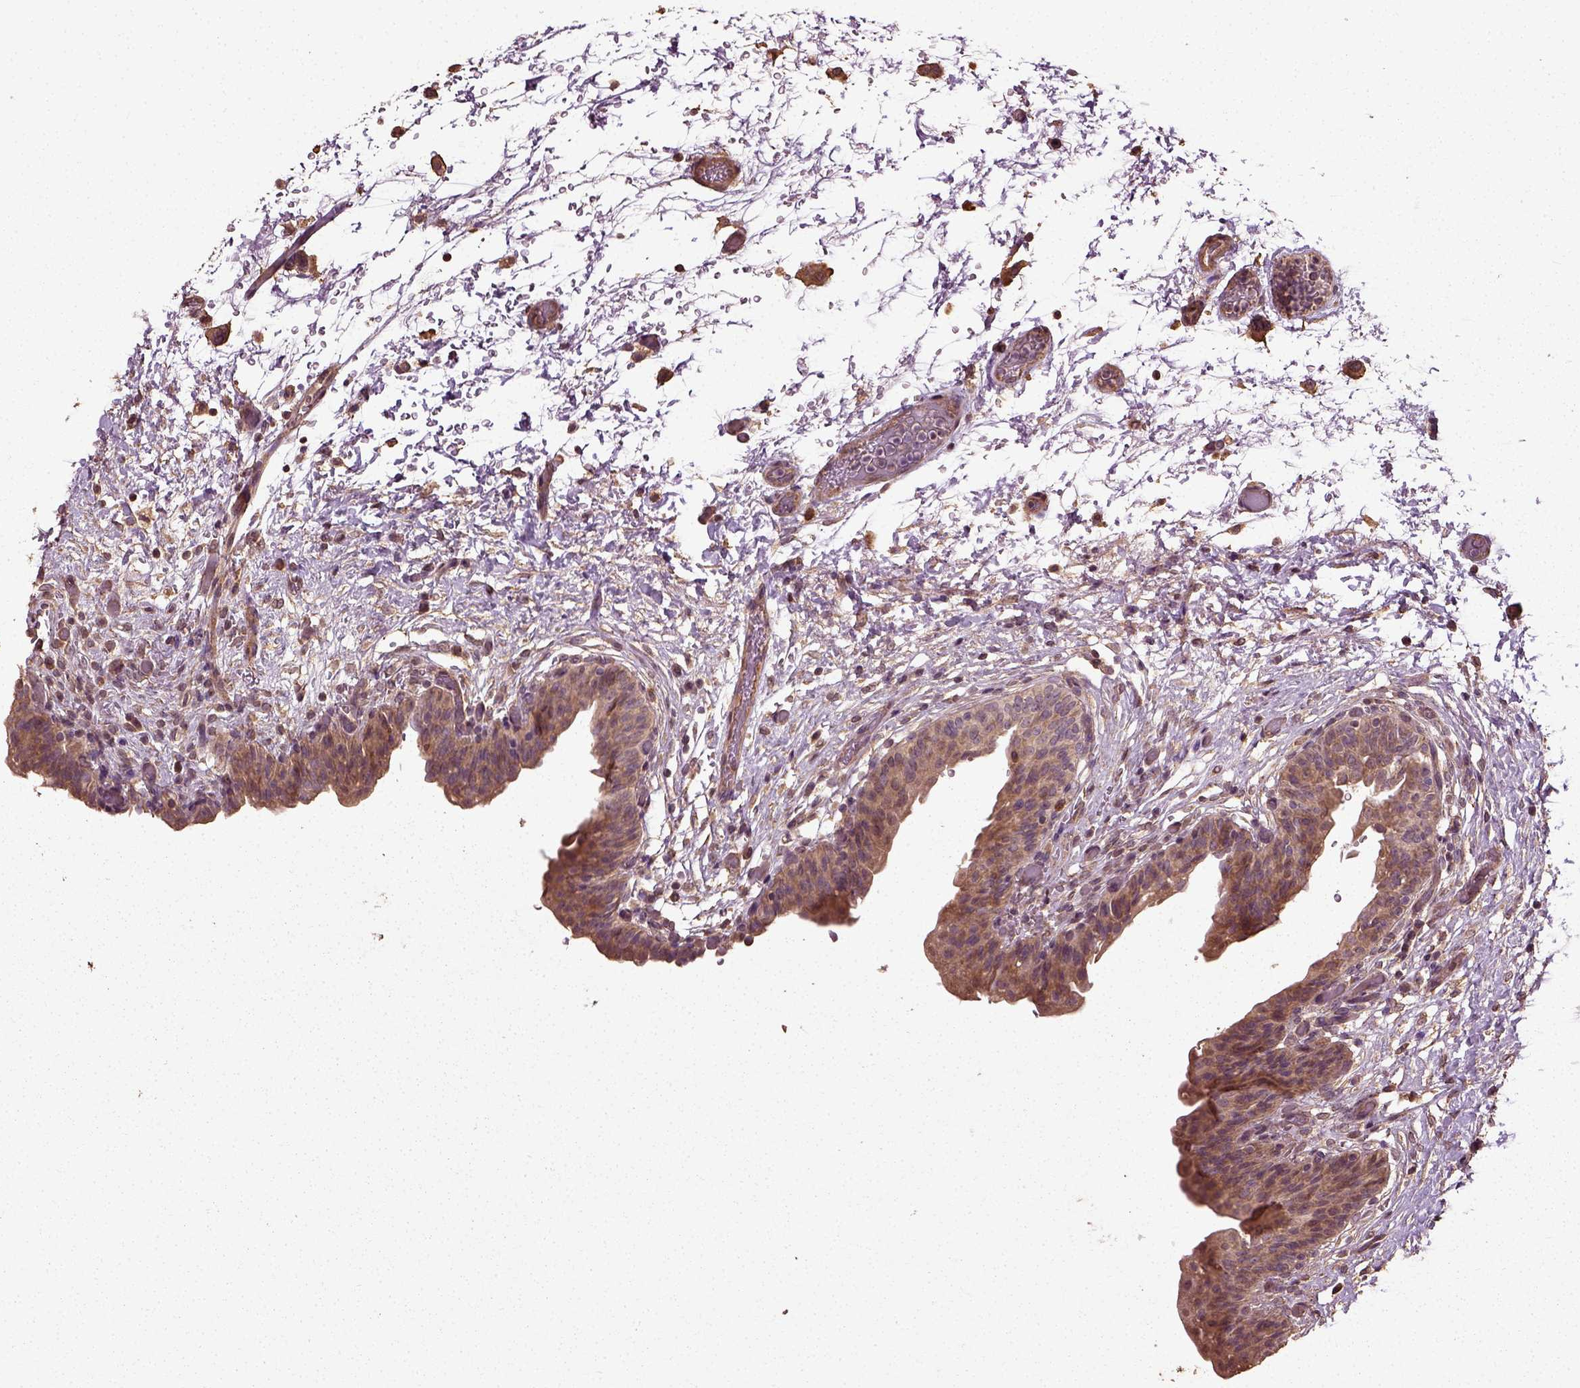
{"staining": {"intensity": "moderate", "quantity": "25%-75%", "location": "cytoplasmic/membranous"}, "tissue": "urinary bladder", "cell_type": "Urothelial cells", "image_type": "normal", "snomed": [{"axis": "morphology", "description": "Normal tissue, NOS"}, {"axis": "topography", "description": "Urinary bladder"}], "caption": "Immunohistochemical staining of unremarkable human urinary bladder exhibits moderate cytoplasmic/membranous protein expression in about 25%-75% of urothelial cells. The staining was performed using DAB (3,3'-diaminobenzidine) to visualize the protein expression in brown, while the nuclei were stained in blue with hematoxylin (Magnification: 20x).", "gene": "ERV3", "patient": {"sex": "male", "age": 69}}